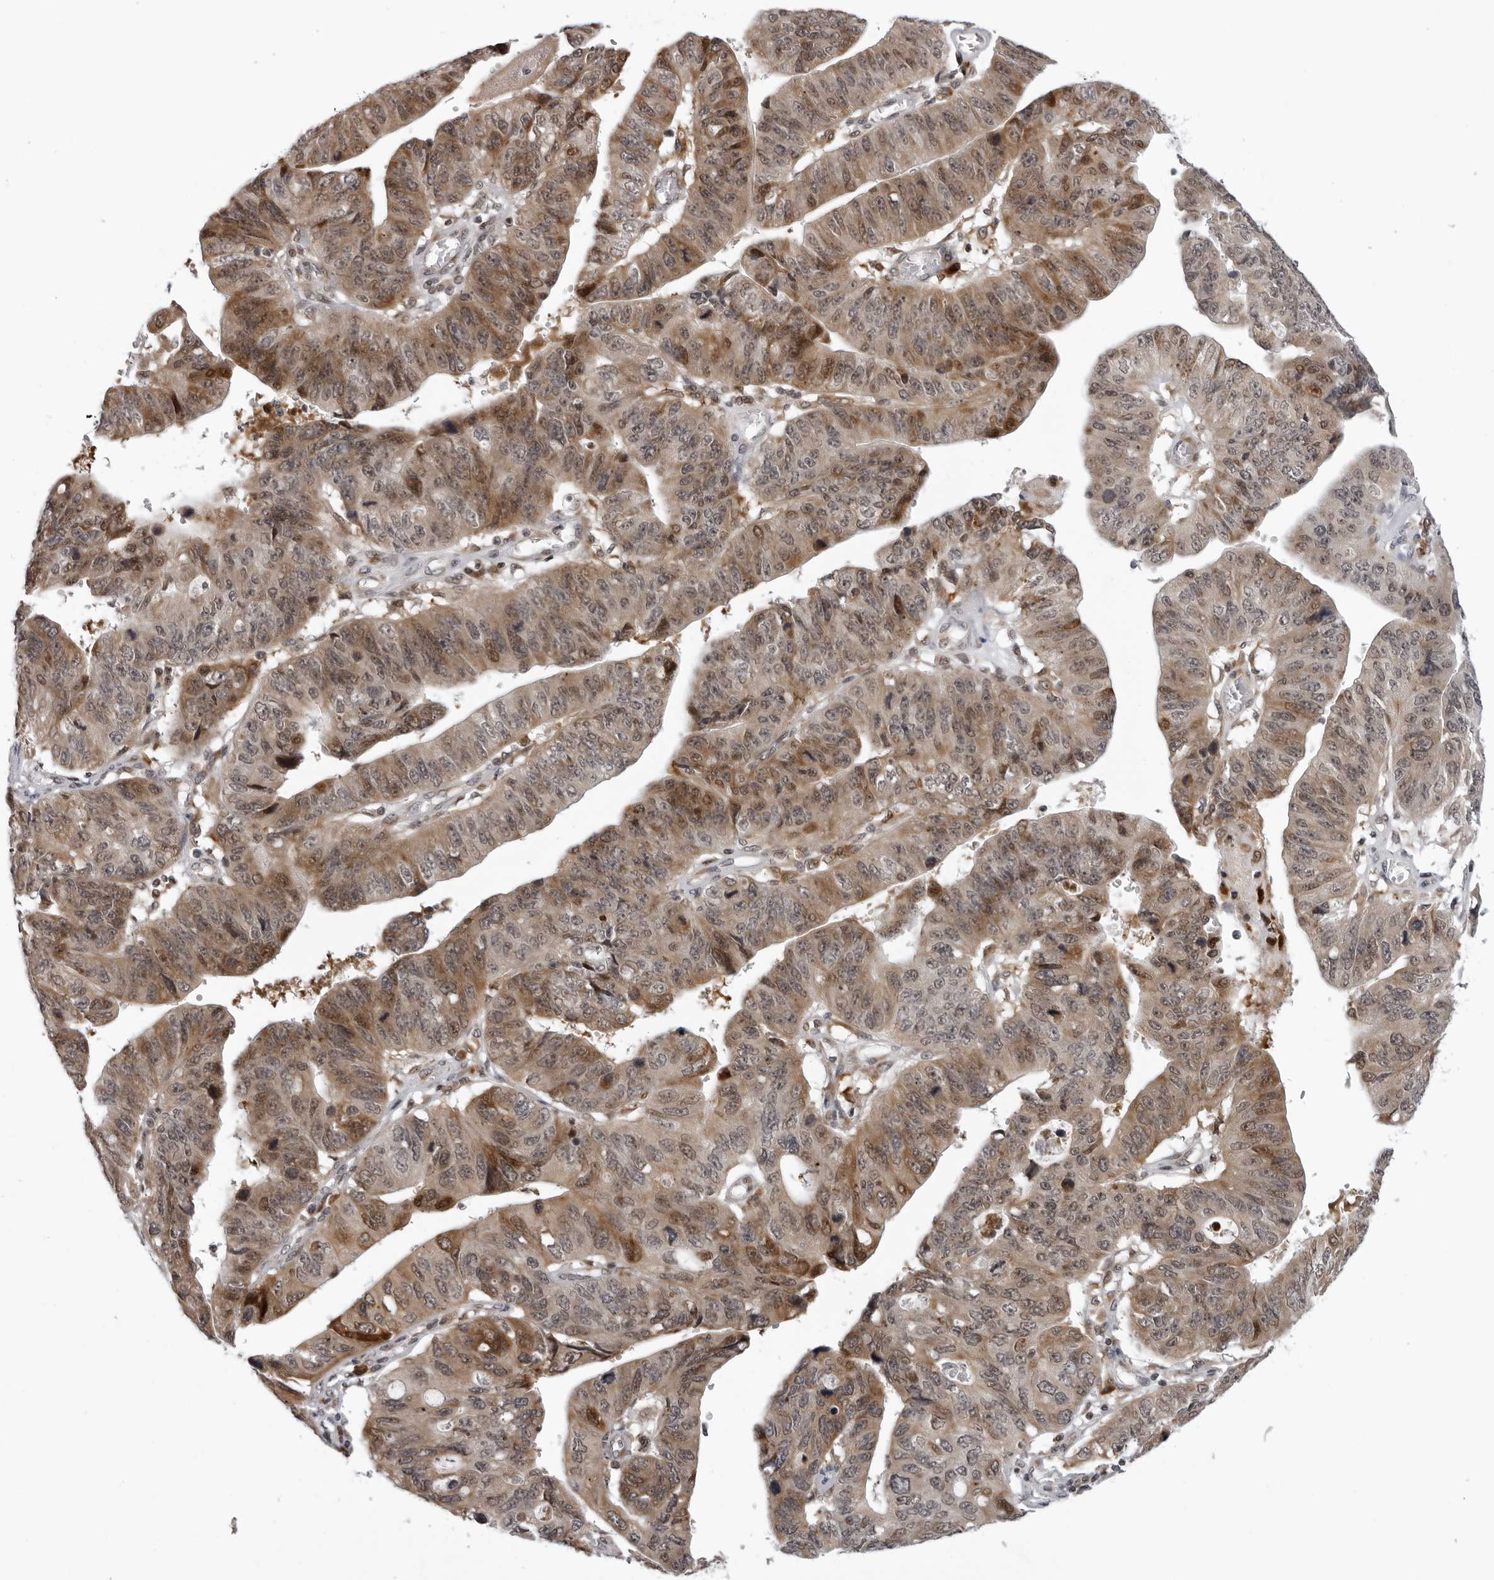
{"staining": {"intensity": "moderate", "quantity": ">75%", "location": "cytoplasmic/membranous"}, "tissue": "stomach cancer", "cell_type": "Tumor cells", "image_type": "cancer", "snomed": [{"axis": "morphology", "description": "Adenocarcinoma, NOS"}, {"axis": "topography", "description": "Stomach"}], "caption": "Stomach cancer stained for a protein reveals moderate cytoplasmic/membranous positivity in tumor cells.", "gene": "GCSAML", "patient": {"sex": "male", "age": 59}}